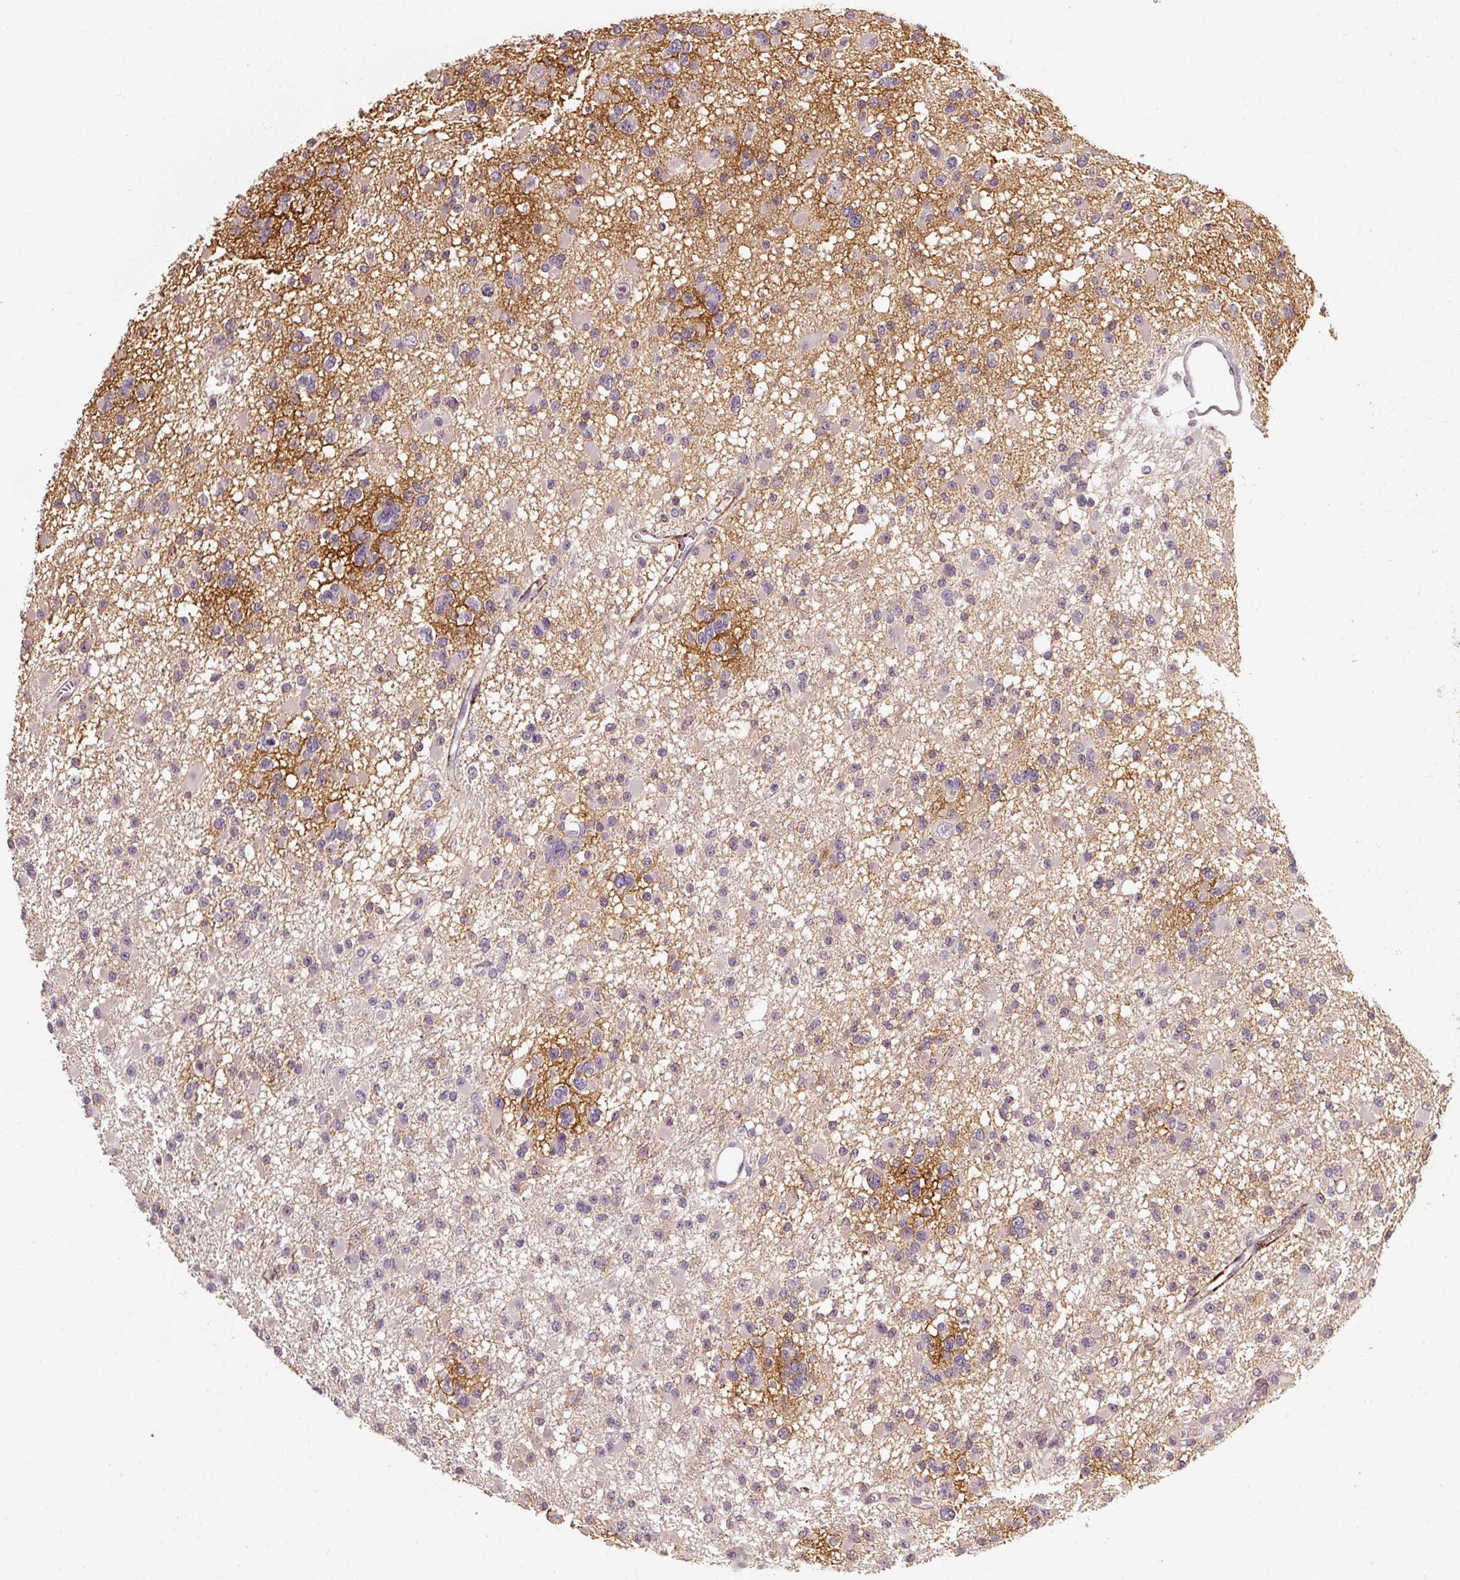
{"staining": {"intensity": "negative", "quantity": "none", "location": "none"}, "tissue": "glioma", "cell_type": "Tumor cells", "image_type": "cancer", "snomed": [{"axis": "morphology", "description": "Glioma, malignant, Low grade"}, {"axis": "topography", "description": "Brain"}], "caption": "Protein analysis of glioma exhibits no significant expression in tumor cells.", "gene": "CFAP65", "patient": {"sex": "female", "age": 22}}